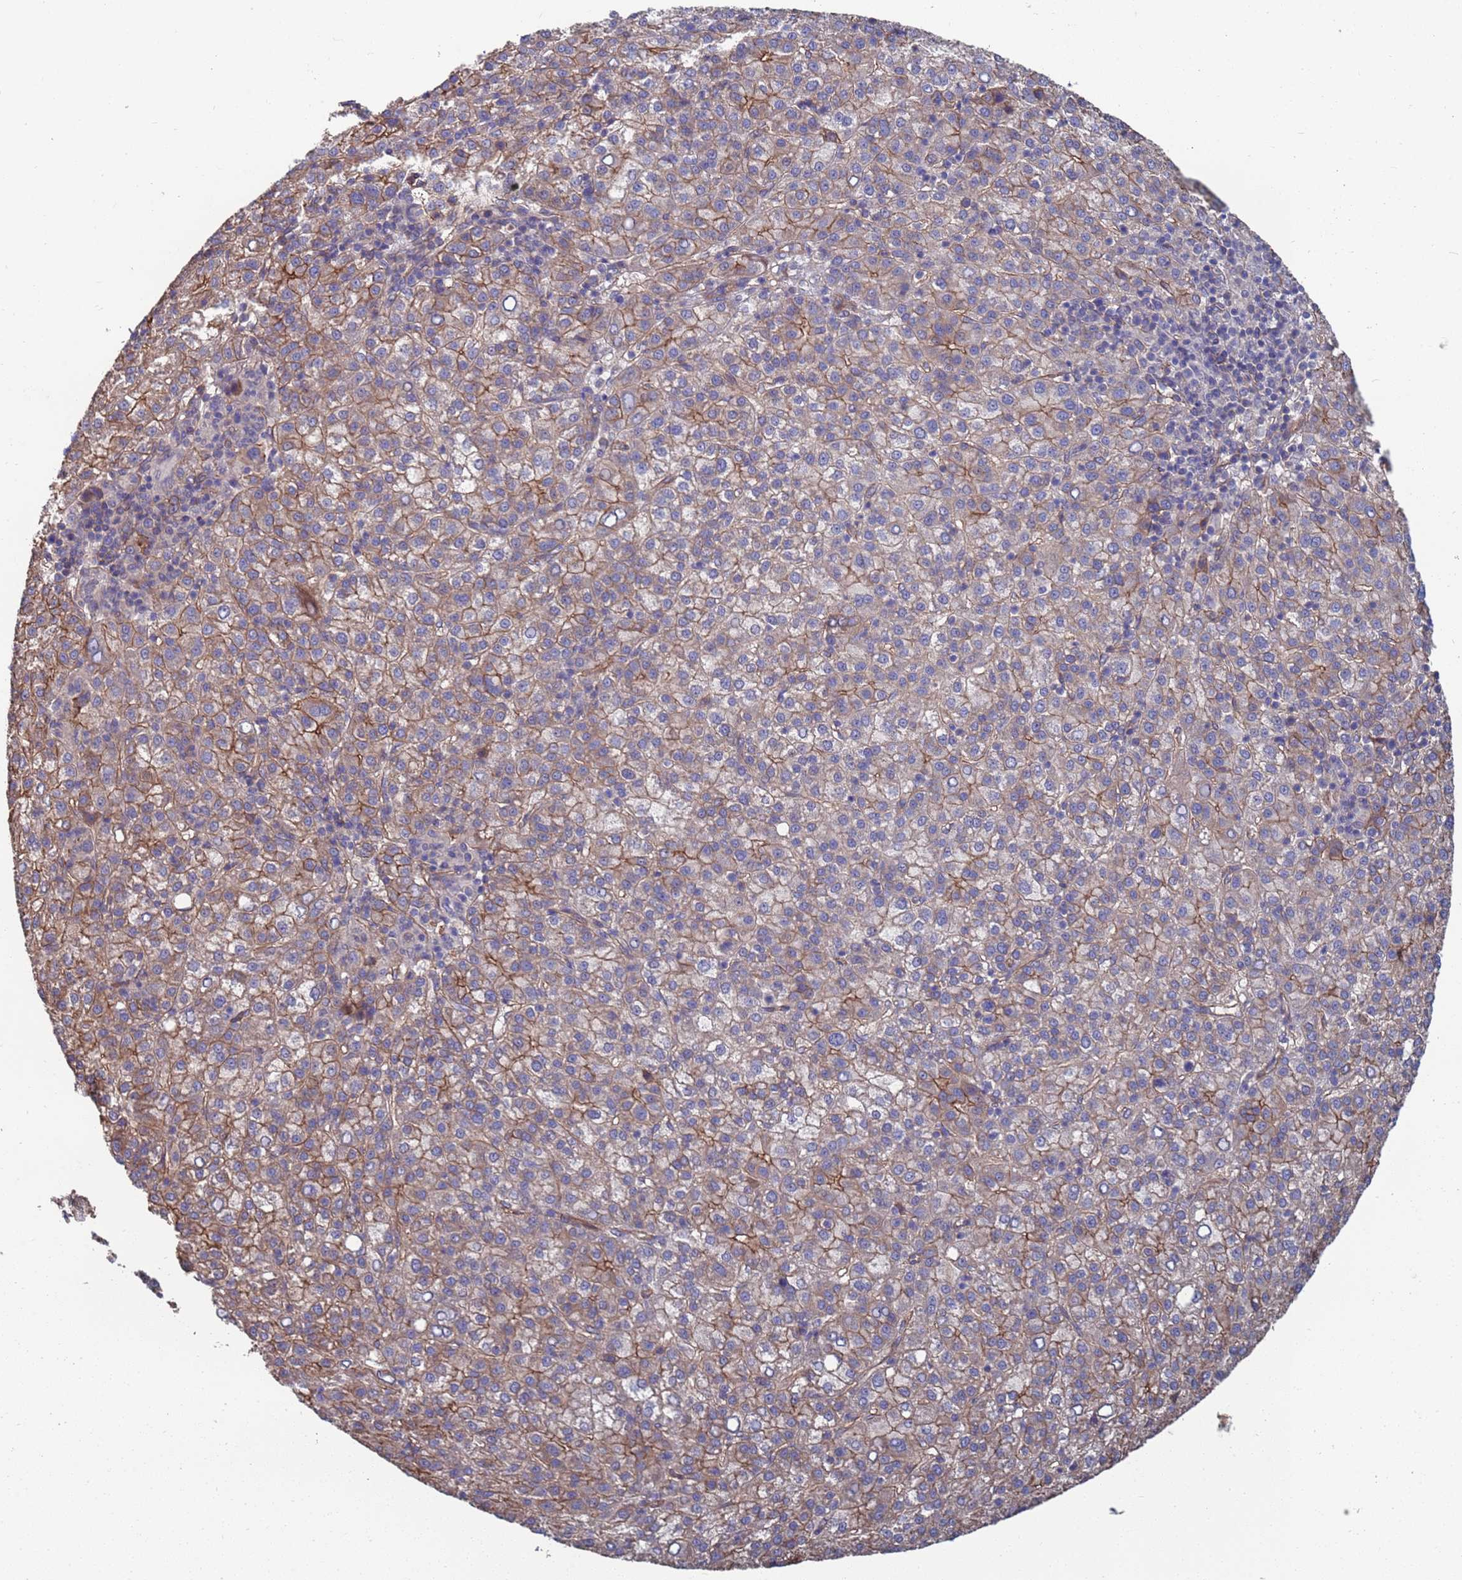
{"staining": {"intensity": "moderate", "quantity": "25%-75%", "location": "cytoplasmic/membranous"}, "tissue": "liver cancer", "cell_type": "Tumor cells", "image_type": "cancer", "snomed": [{"axis": "morphology", "description": "Carcinoma, Hepatocellular, NOS"}, {"axis": "topography", "description": "Liver"}], "caption": "This image reveals IHC staining of human hepatocellular carcinoma (liver), with medium moderate cytoplasmic/membranous positivity in approximately 25%-75% of tumor cells.", "gene": "NDUFAF6", "patient": {"sex": "female", "age": 58}}